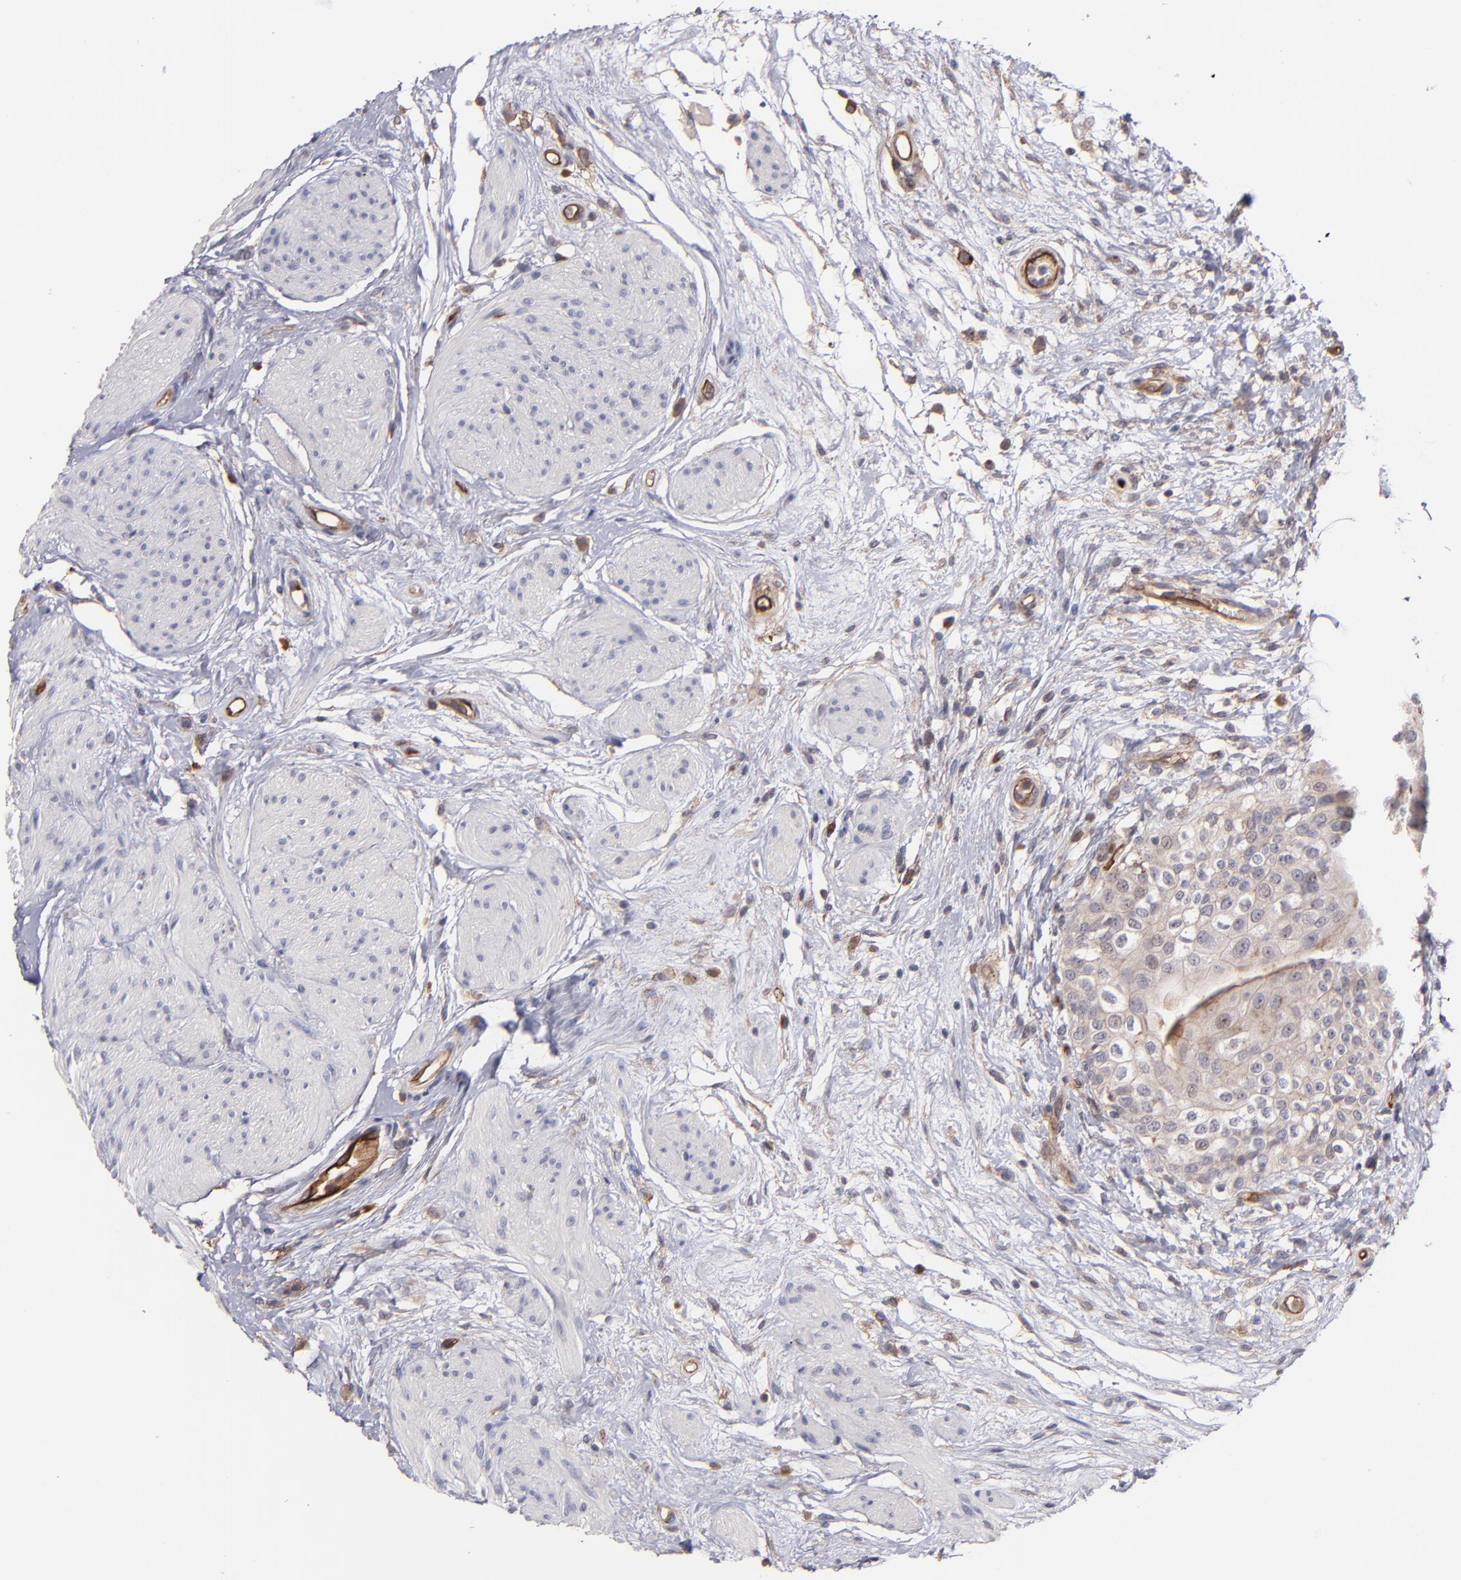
{"staining": {"intensity": "negative", "quantity": "none", "location": "none"}, "tissue": "urinary bladder", "cell_type": "Urothelial cells", "image_type": "normal", "snomed": [{"axis": "morphology", "description": "Normal tissue, NOS"}, {"axis": "topography", "description": "Urinary bladder"}], "caption": "An immunohistochemistry (IHC) histopathology image of unremarkable urinary bladder is shown. There is no staining in urothelial cells of urinary bladder. (DAB immunohistochemistry with hematoxylin counter stain).", "gene": "ICAM1", "patient": {"sex": "female", "age": 55}}